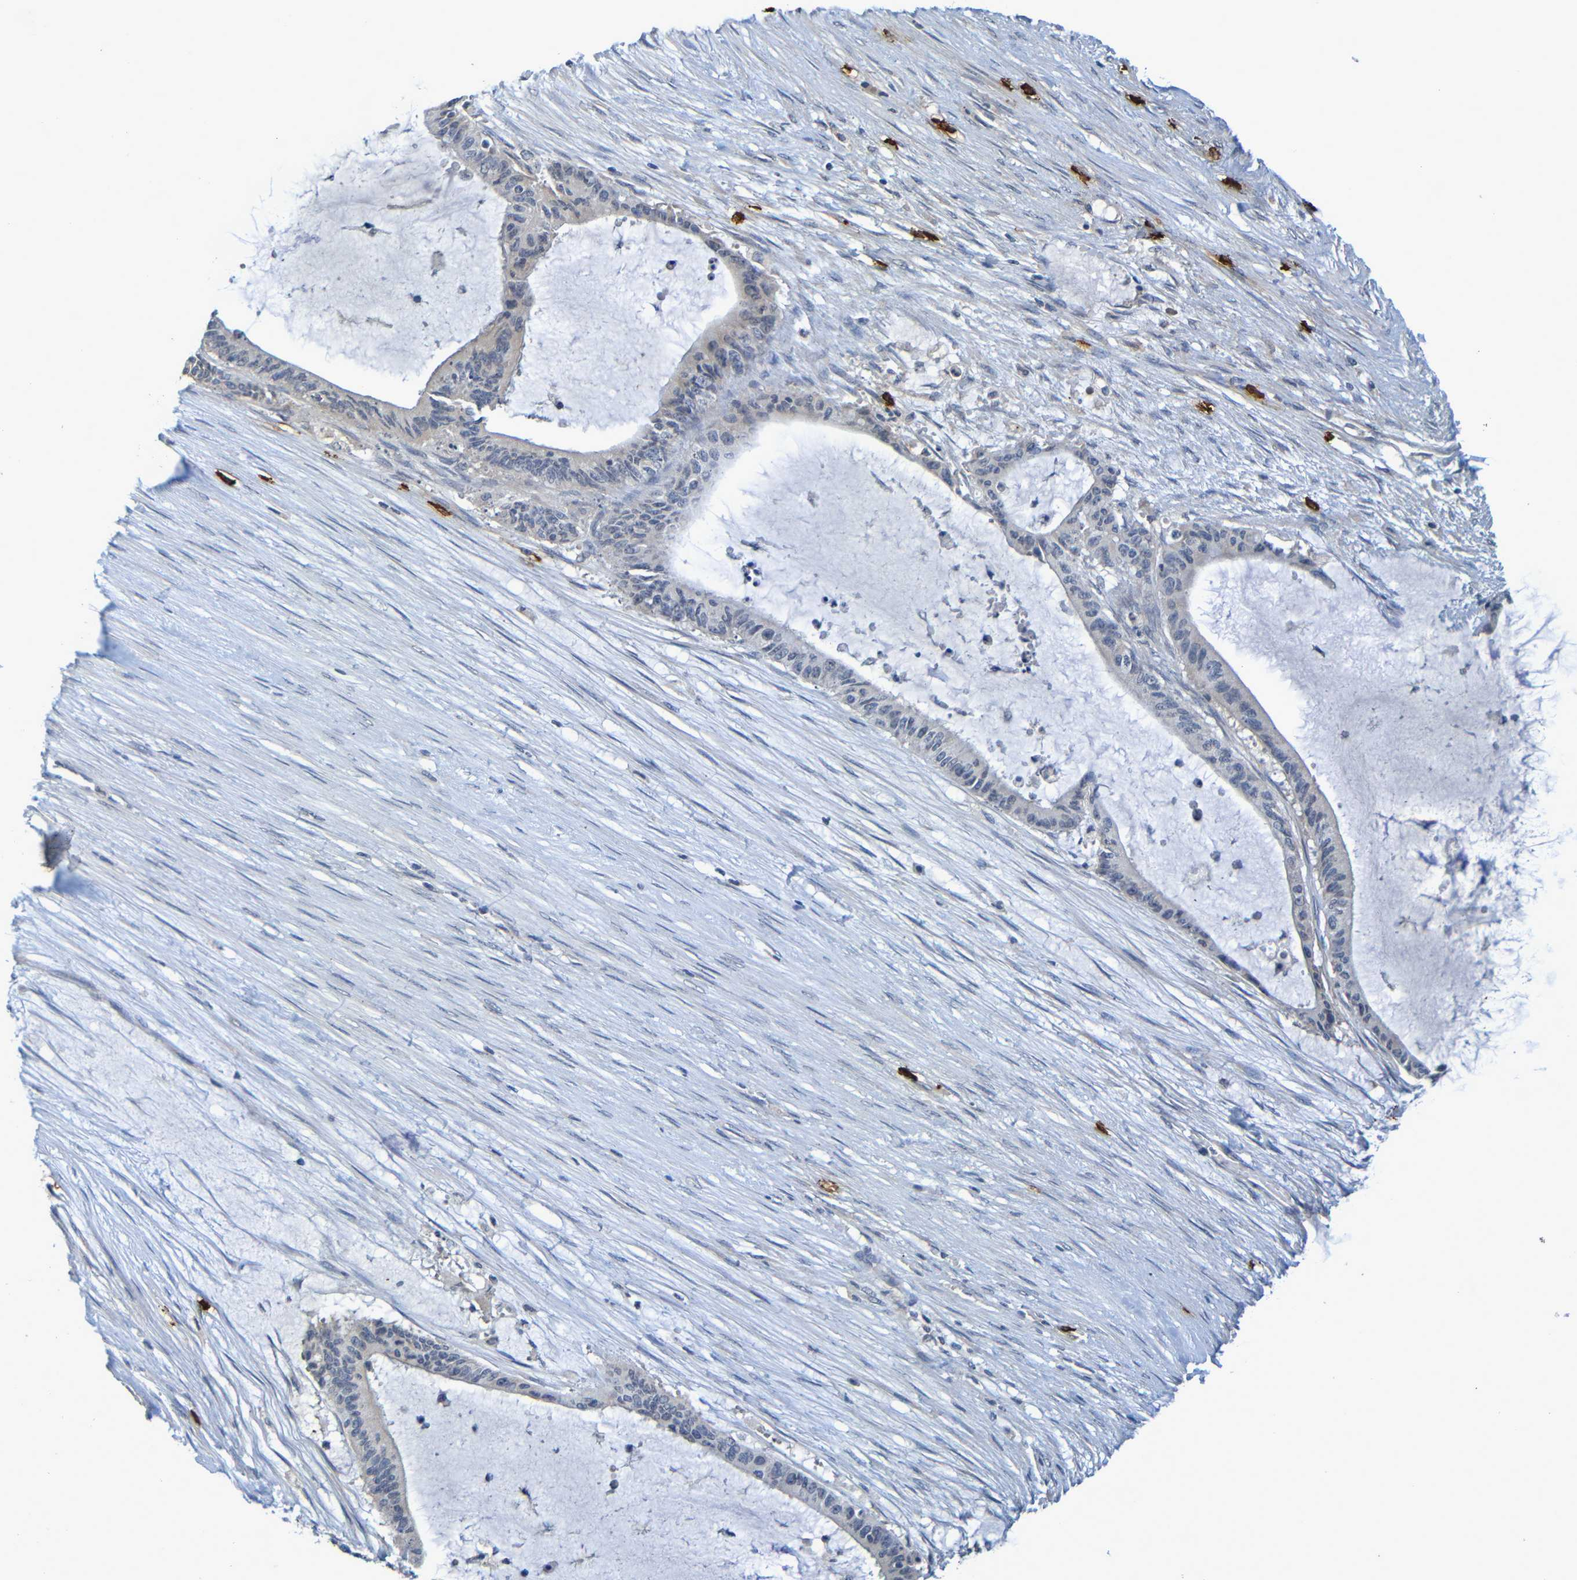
{"staining": {"intensity": "negative", "quantity": "none", "location": "none"}, "tissue": "liver cancer", "cell_type": "Tumor cells", "image_type": "cancer", "snomed": [{"axis": "morphology", "description": "Cholangiocarcinoma"}, {"axis": "topography", "description": "Liver"}], "caption": "This histopathology image is of liver cancer (cholangiocarcinoma) stained with immunohistochemistry (IHC) to label a protein in brown with the nuclei are counter-stained blue. There is no expression in tumor cells.", "gene": "C3AR1", "patient": {"sex": "female", "age": 73}}